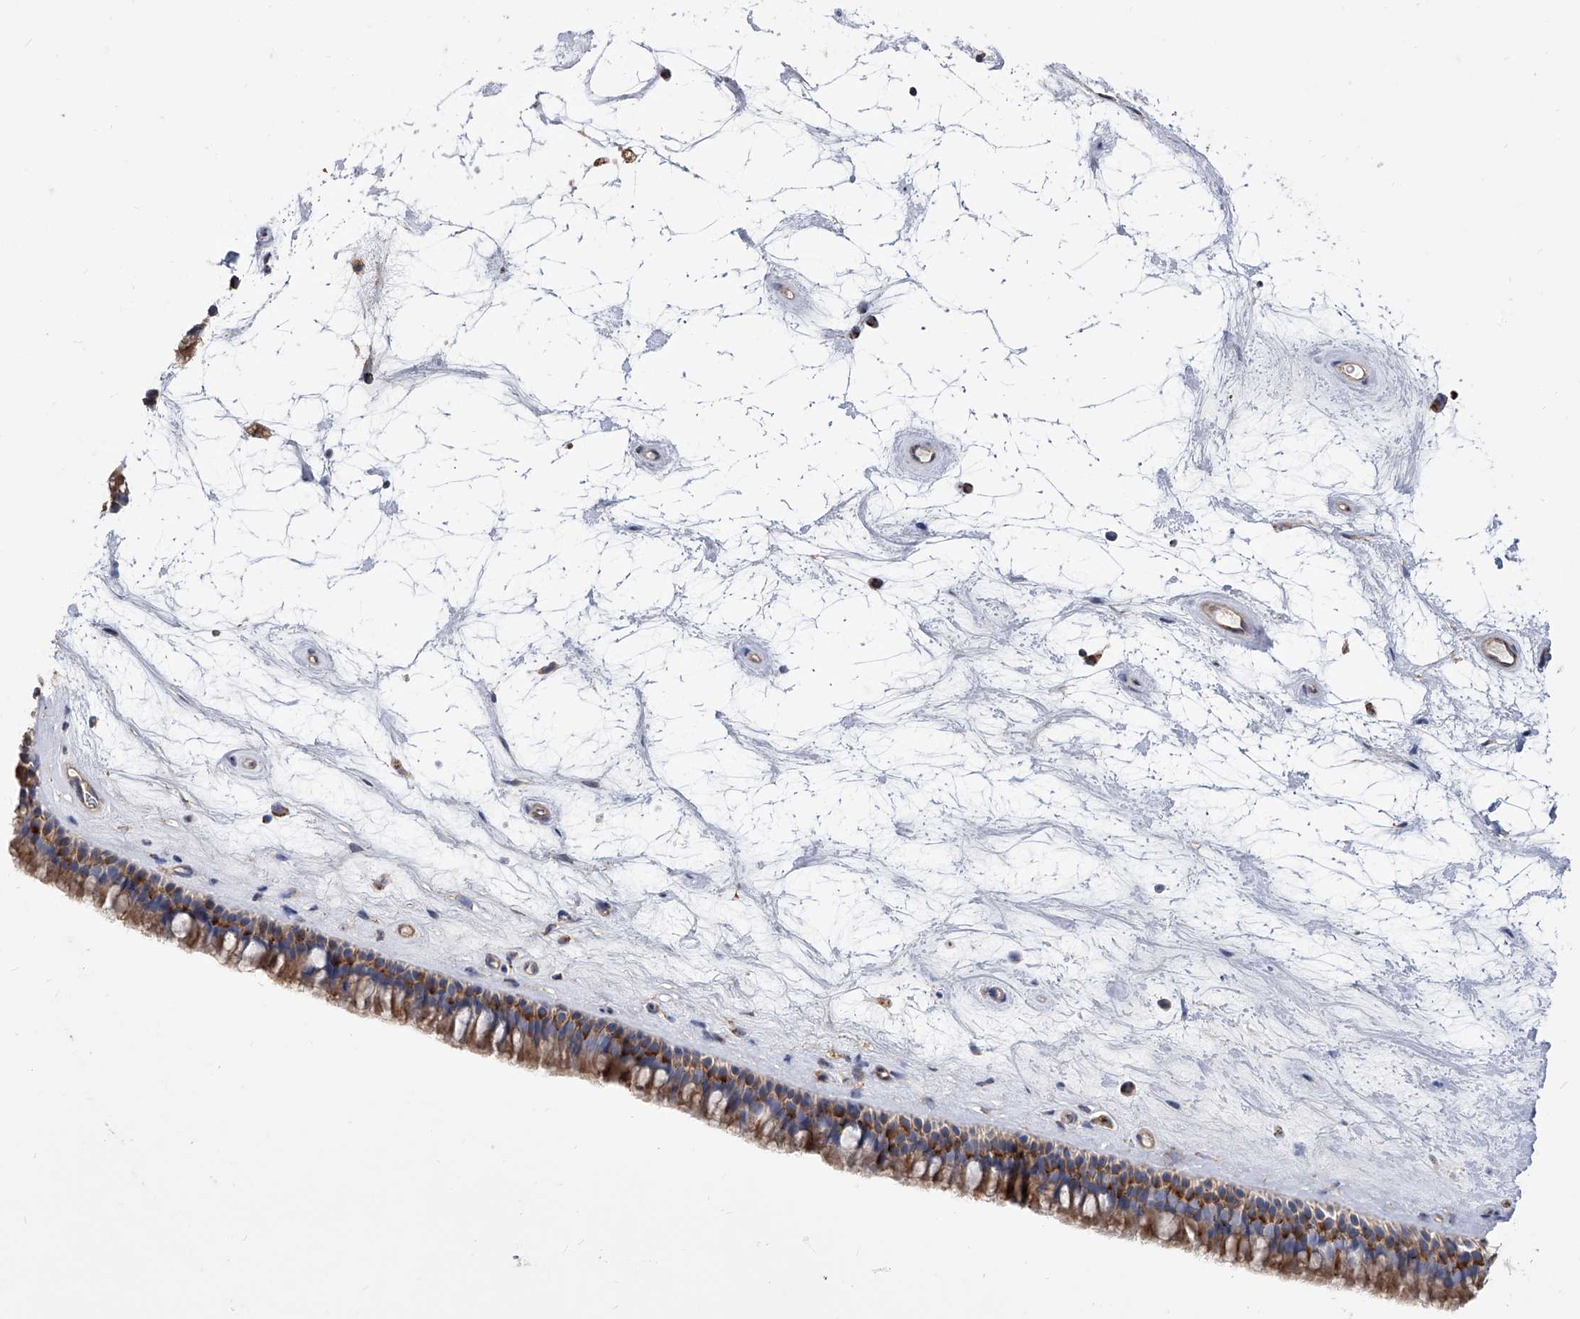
{"staining": {"intensity": "moderate", "quantity": ">75%", "location": "cytoplasmic/membranous"}, "tissue": "nasopharynx", "cell_type": "Respiratory epithelial cells", "image_type": "normal", "snomed": [{"axis": "morphology", "description": "Normal tissue, NOS"}, {"axis": "topography", "description": "Nasopharynx"}], "caption": "Immunohistochemistry (IHC) micrograph of benign nasopharynx: nasopharynx stained using IHC shows medium levels of moderate protein expression localized specifically in the cytoplasmic/membranous of respiratory epithelial cells, appearing as a cytoplasmic/membranous brown color.", "gene": "PDSS2", "patient": {"sex": "male", "age": 64}}